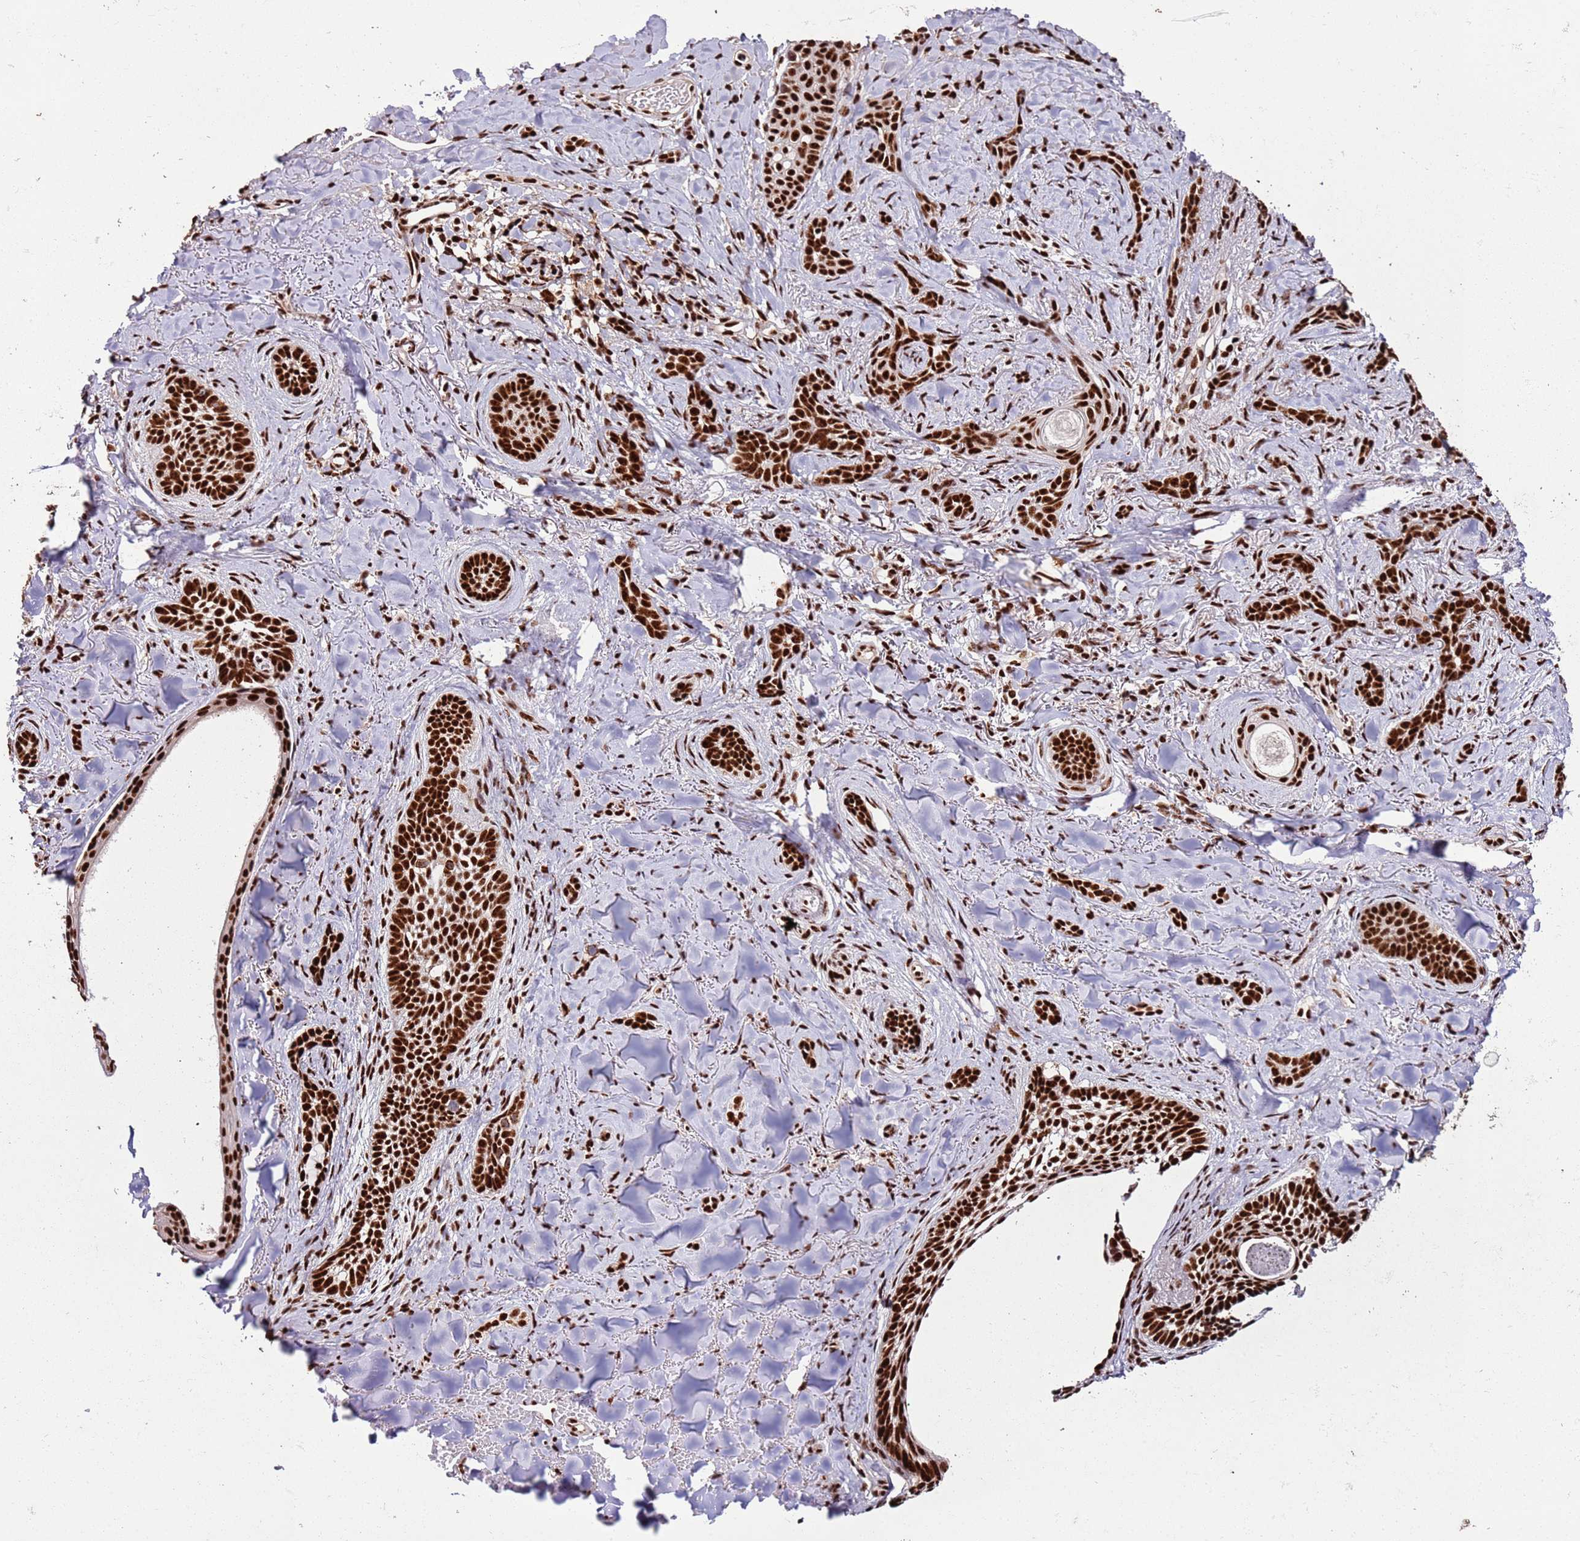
{"staining": {"intensity": "strong", "quantity": ">75%", "location": "nuclear"}, "tissue": "skin cancer", "cell_type": "Tumor cells", "image_type": "cancer", "snomed": [{"axis": "morphology", "description": "Basal cell carcinoma"}, {"axis": "topography", "description": "Skin"}], "caption": "Immunohistochemistry (IHC) staining of basal cell carcinoma (skin), which shows high levels of strong nuclear staining in about >75% of tumor cells indicating strong nuclear protein staining. The staining was performed using DAB (brown) for protein detection and nuclei were counterstained in hematoxylin (blue).", "gene": "C6orf226", "patient": {"sex": "female", "age": 55}}